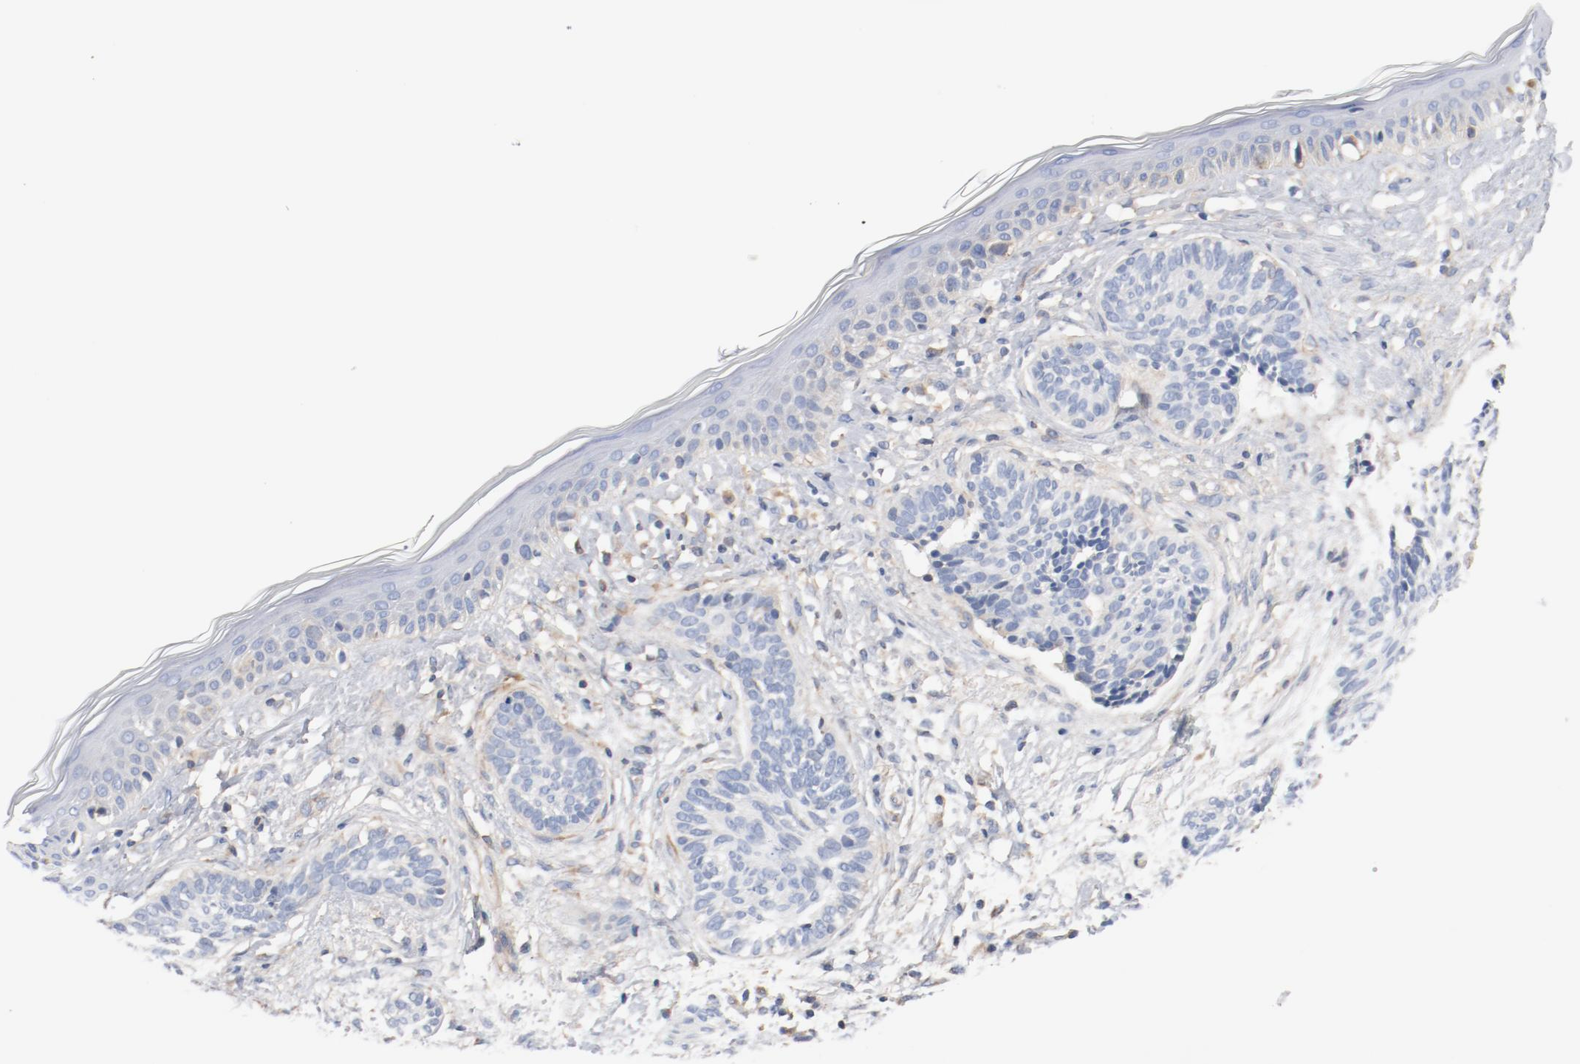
{"staining": {"intensity": "negative", "quantity": "none", "location": "none"}, "tissue": "skin cancer", "cell_type": "Tumor cells", "image_type": "cancer", "snomed": [{"axis": "morphology", "description": "Normal tissue, NOS"}, {"axis": "morphology", "description": "Basal cell carcinoma"}, {"axis": "topography", "description": "Skin"}], "caption": "Human skin cancer (basal cell carcinoma) stained for a protein using immunohistochemistry displays no staining in tumor cells.", "gene": "ILK", "patient": {"sex": "male", "age": 63}}